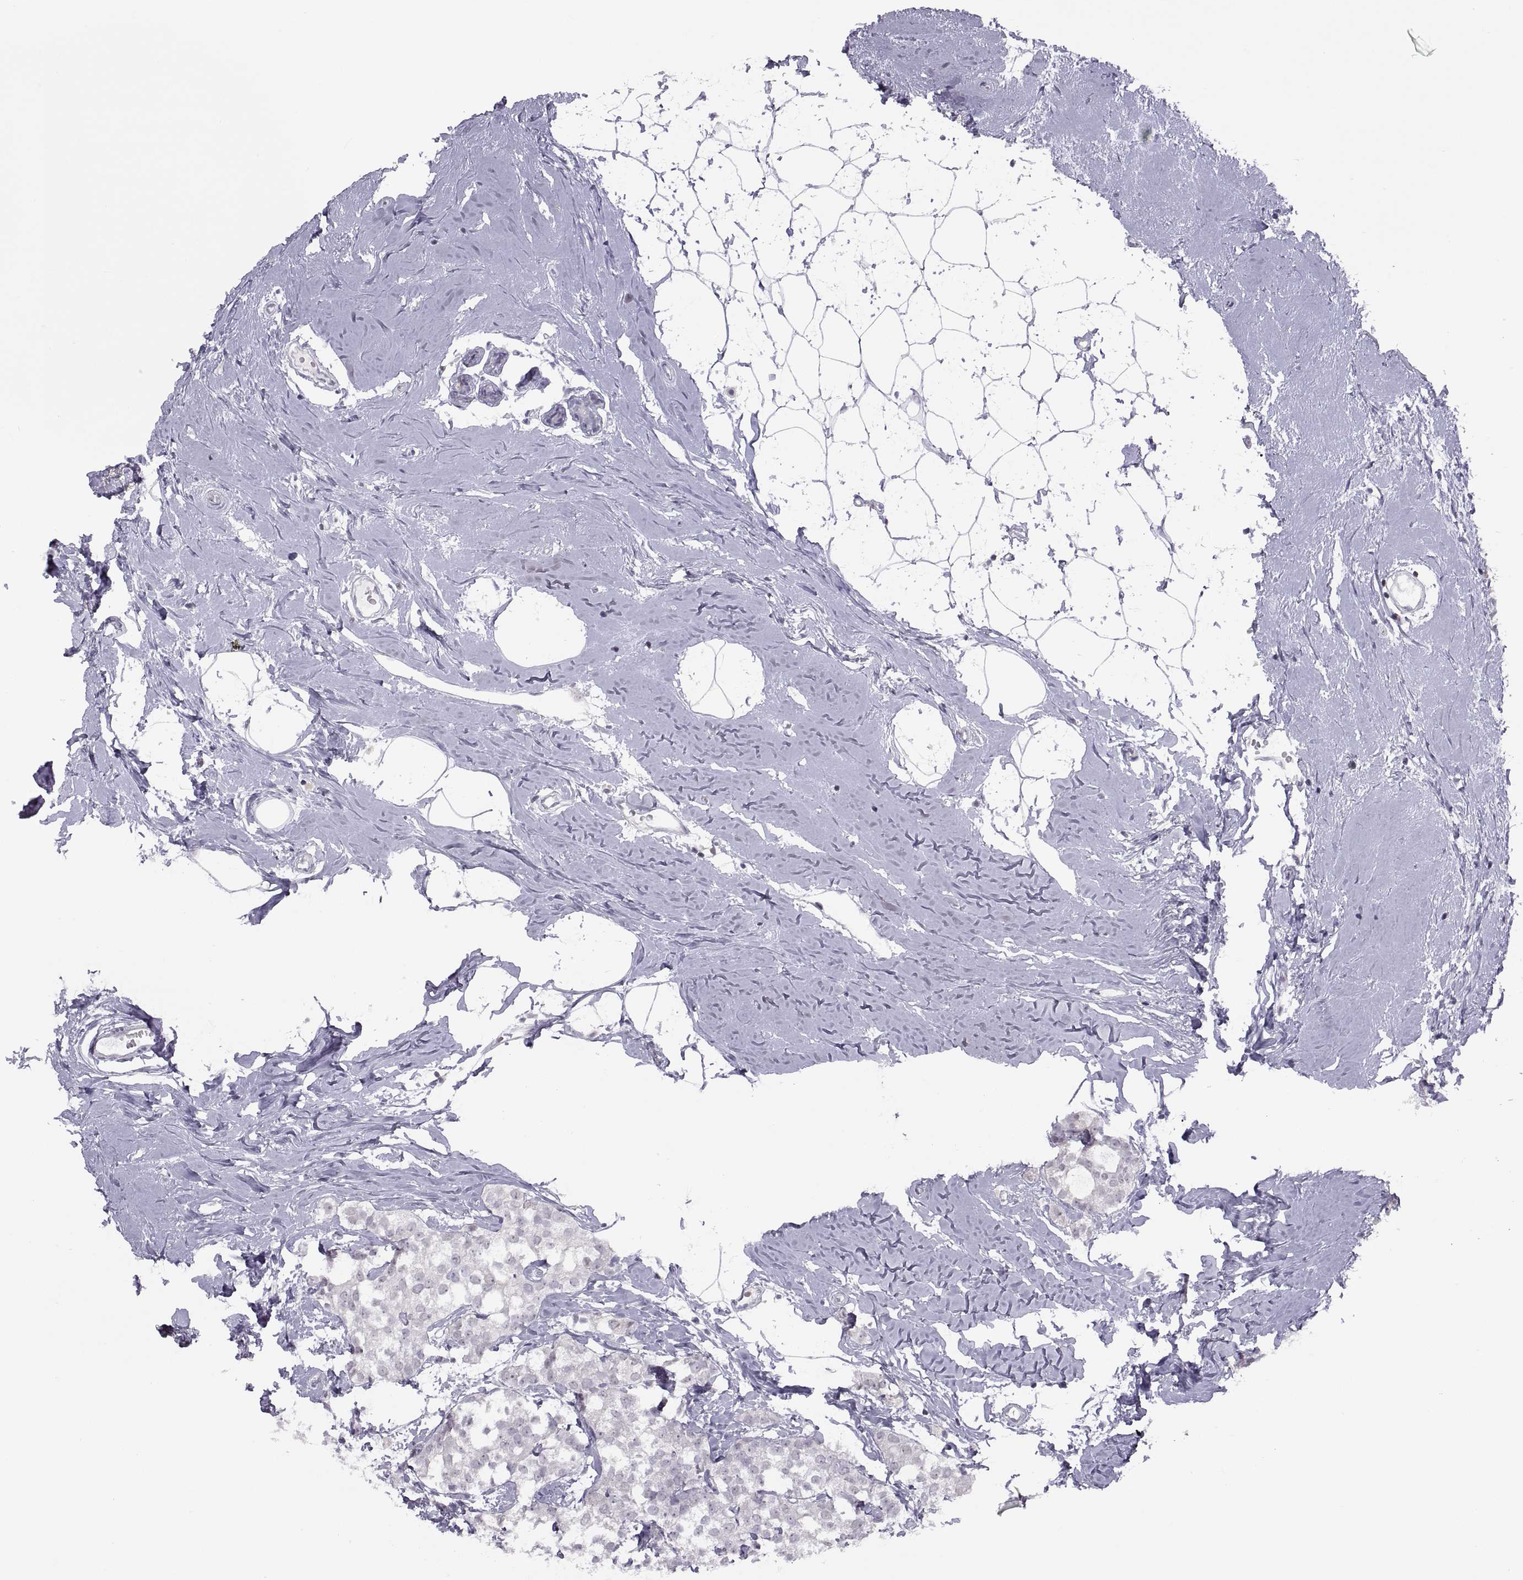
{"staining": {"intensity": "negative", "quantity": "none", "location": "none"}, "tissue": "breast cancer", "cell_type": "Tumor cells", "image_type": "cancer", "snomed": [{"axis": "morphology", "description": "Duct carcinoma"}, {"axis": "topography", "description": "Breast"}], "caption": "Immunohistochemical staining of human breast infiltrating ductal carcinoma reveals no significant positivity in tumor cells.", "gene": "TTC21A", "patient": {"sex": "female", "age": 40}}